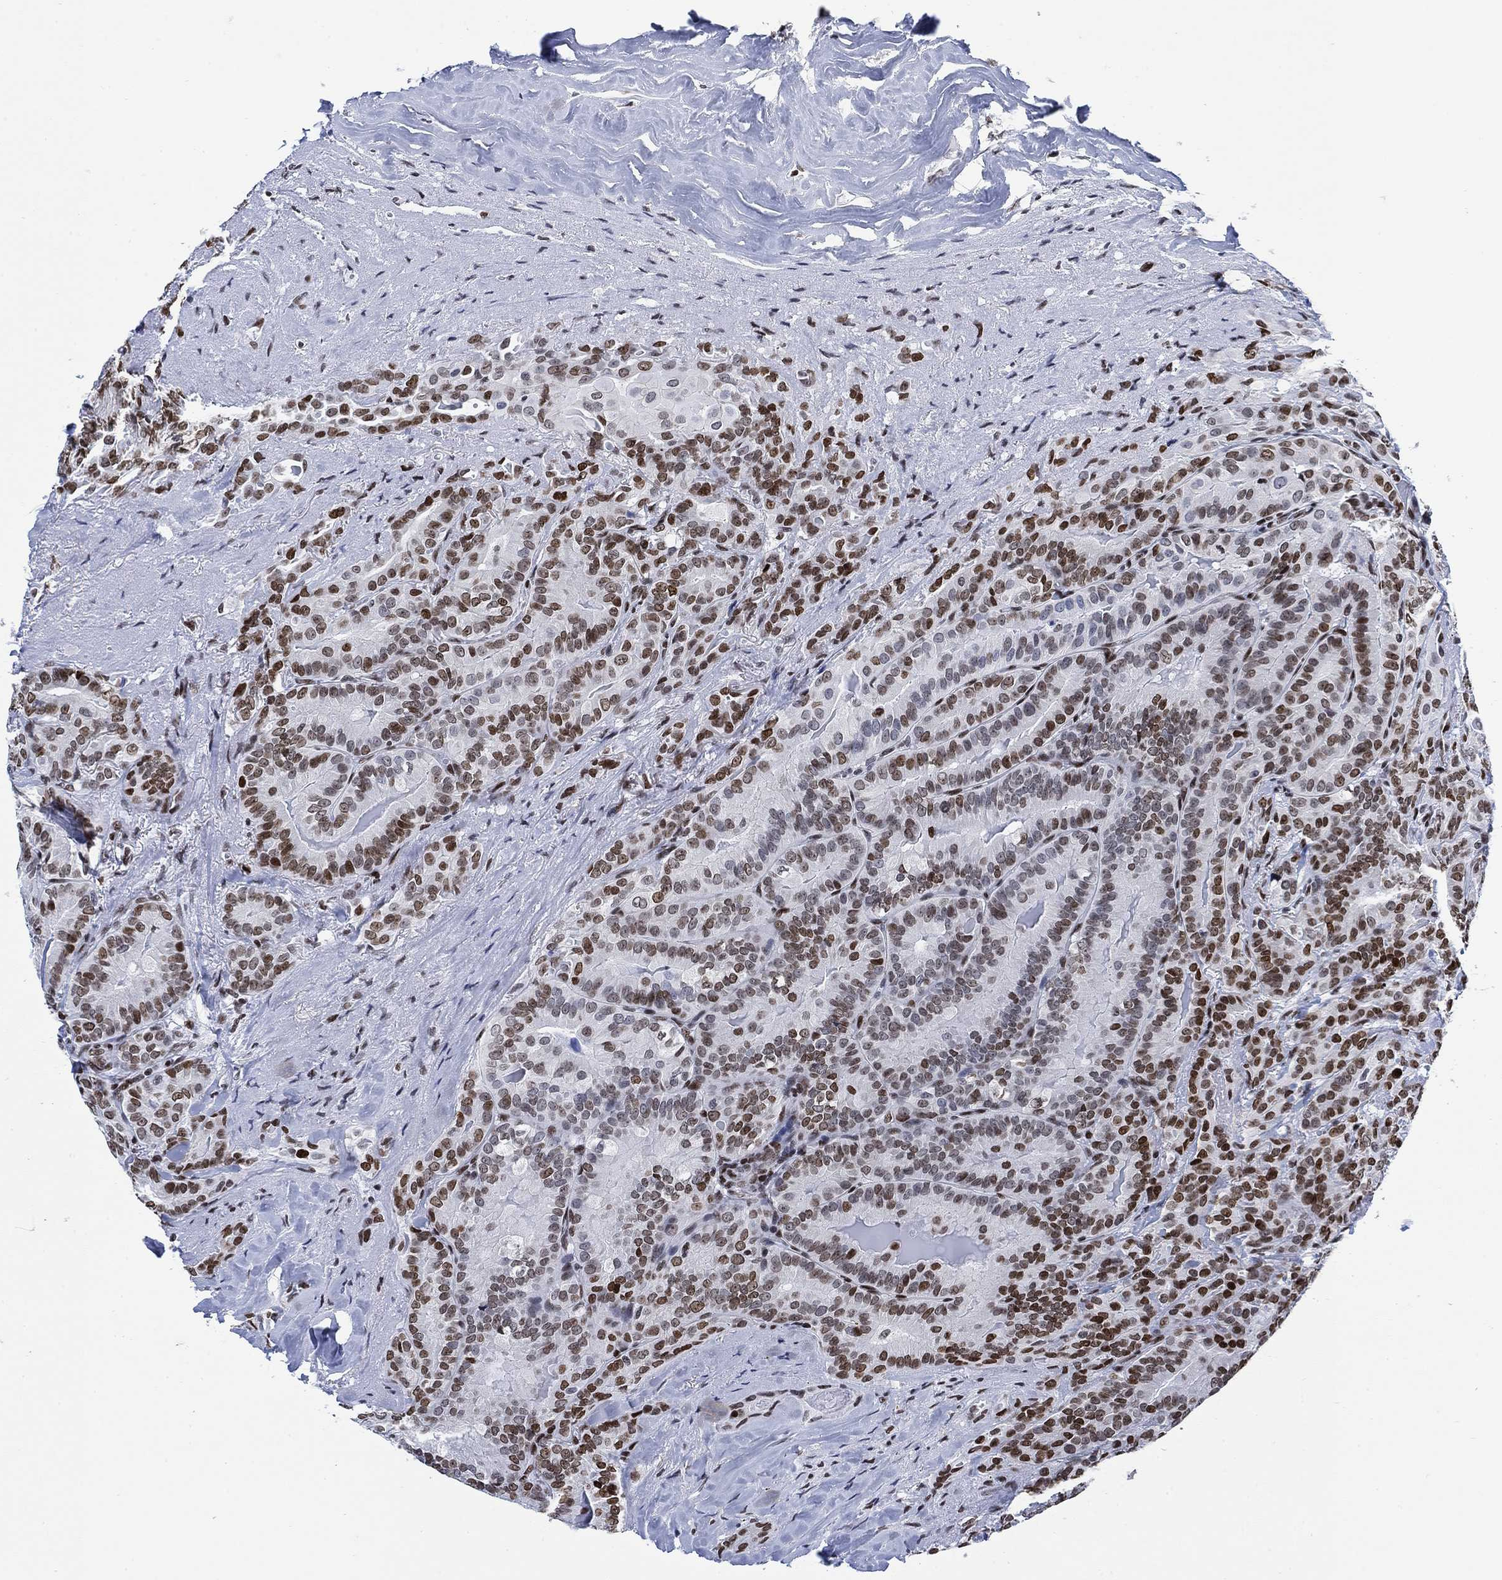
{"staining": {"intensity": "moderate", "quantity": ">75%", "location": "nuclear"}, "tissue": "thyroid cancer", "cell_type": "Tumor cells", "image_type": "cancer", "snomed": [{"axis": "morphology", "description": "Papillary adenocarcinoma, NOS"}, {"axis": "topography", "description": "Thyroid gland"}], "caption": "Protein expression analysis of papillary adenocarcinoma (thyroid) exhibits moderate nuclear staining in approximately >75% of tumor cells. The staining was performed using DAB (3,3'-diaminobenzidine) to visualize the protein expression in brown, while the nuclei were stained in blue with hematoxylin (Magnification: 20x).", "gene": "H1-10", "patient": {"sex": "male", "age": 61}}